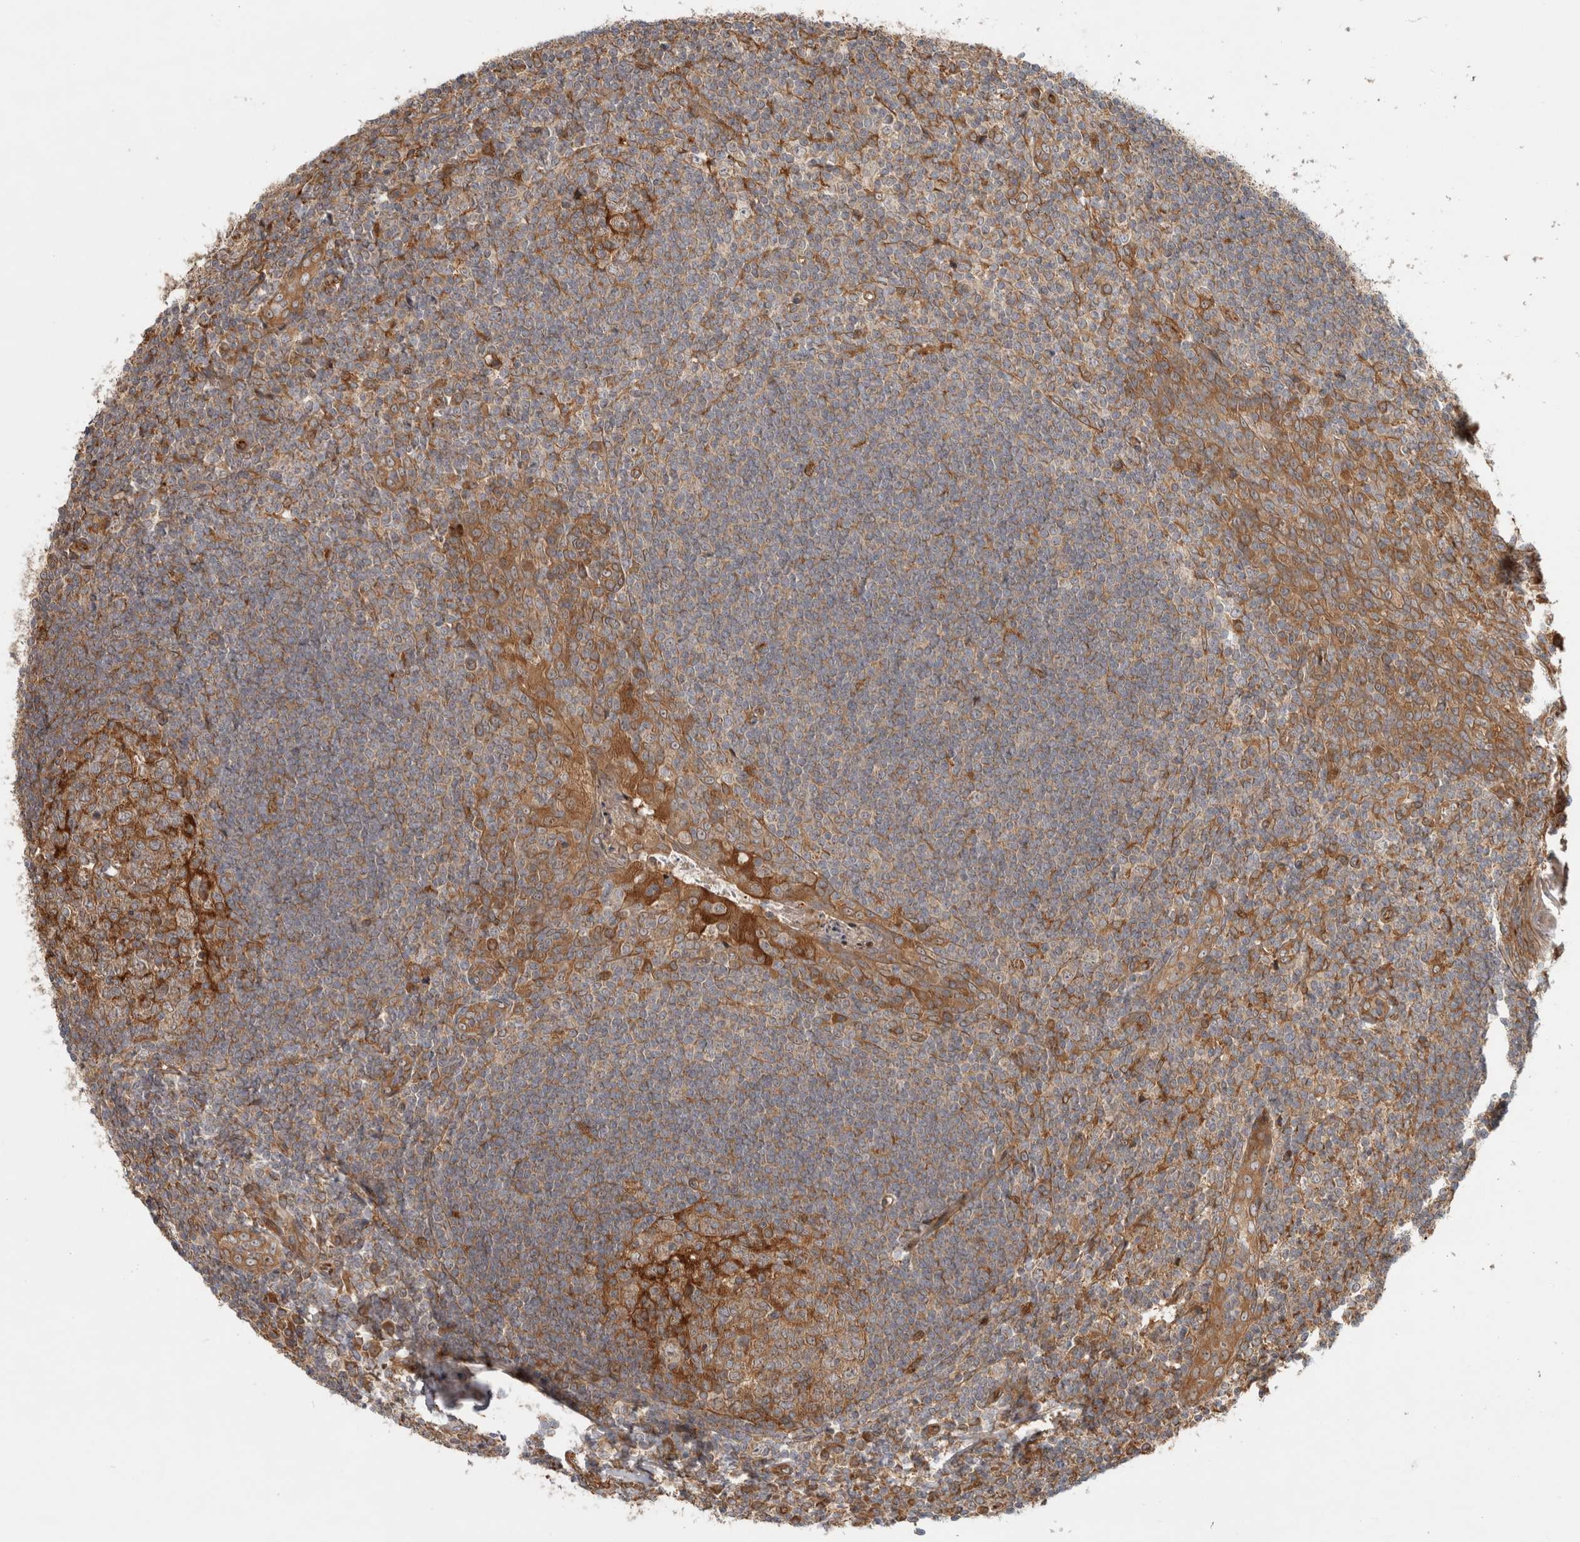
{"staining": {"intensity": "moderate", "quantity": ">75%", "location": "cytoplasmic/membranous"}, "tissue": "tonsil", "cell_type": "Germinal center cells", "image_type": "normal", "snomed": [{"axis": "morphology", "description": "Normal tissue, NOS"}, {"axis": "topography", "description": "Tonsil"}], "caption": "Tonsil stained with DAB (3,3'-diaminobenzidine) immunohistochemistry (IHC) exhibits medium levels of moderate cytoplasmic/membranous staining in about >75% of germinal center cells.", "gene": "TUBD1", "patient": {"sex": "male", "age": 27}}